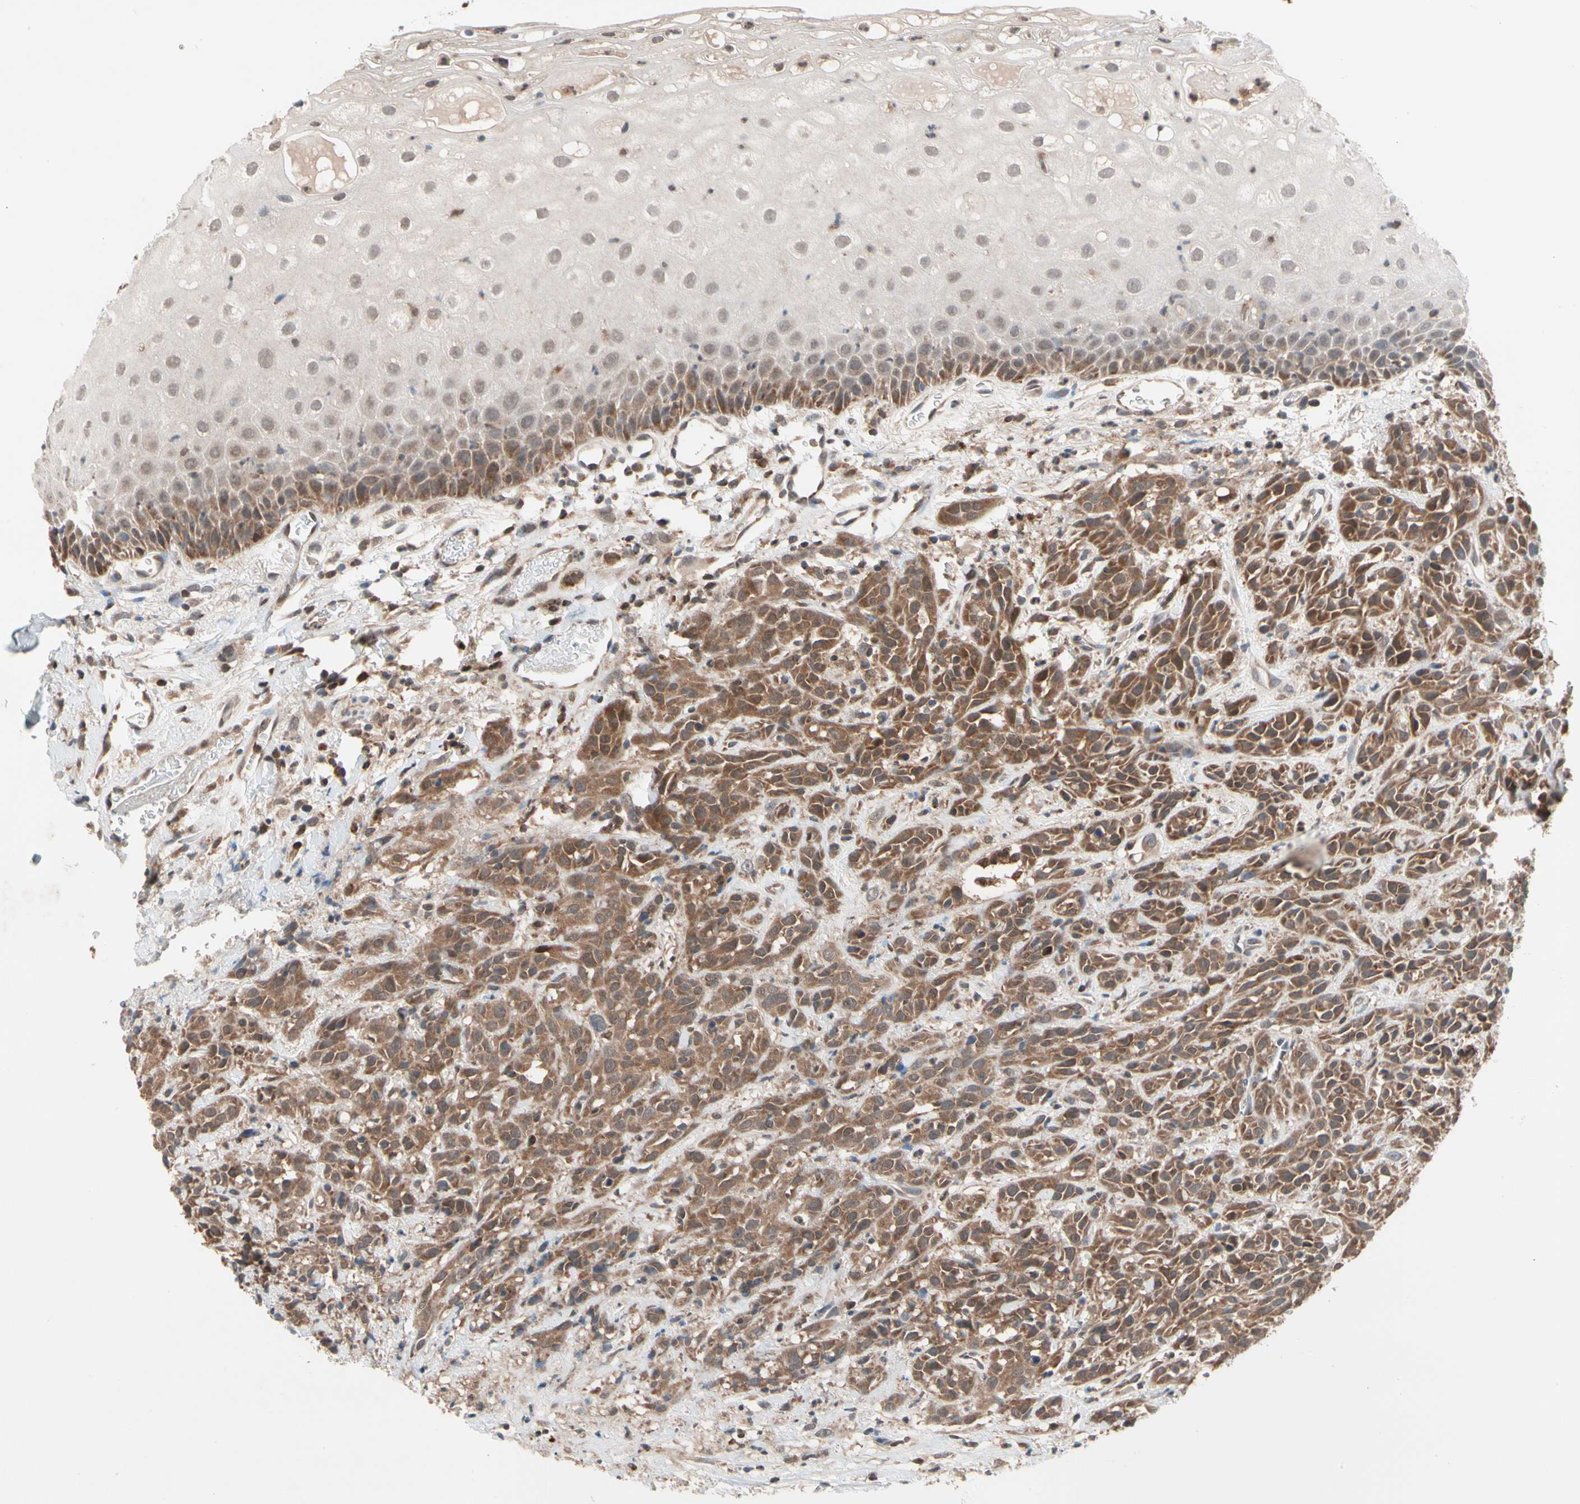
{"staining": {"intensity": "strong", "quantity": ">75%", "location": "cytoplasmic/membranous"}, "tissue": "head and neck cancer", "cell_type": "Tumor cells", "image_type": "cancer", "snomed": [{"axis": "morphology", "description": "Normal tissue, NOS"}, {"axis": "morphology", "description": "Squamous cell carcinoma, NOS"}, {"axis": "topography", "description": "Cartilage tissue"}, {"axis": "topography", "description": "Head-Neck"}], "caption": "A high amount of strong cytoplasmic/membranous expression is identified in about >75% of tumor cells in head and neck cancer (squamous cell carcinoma) tissue.", "gene": "MTHFS", "patient": {"sex": "male", "age": 62}}